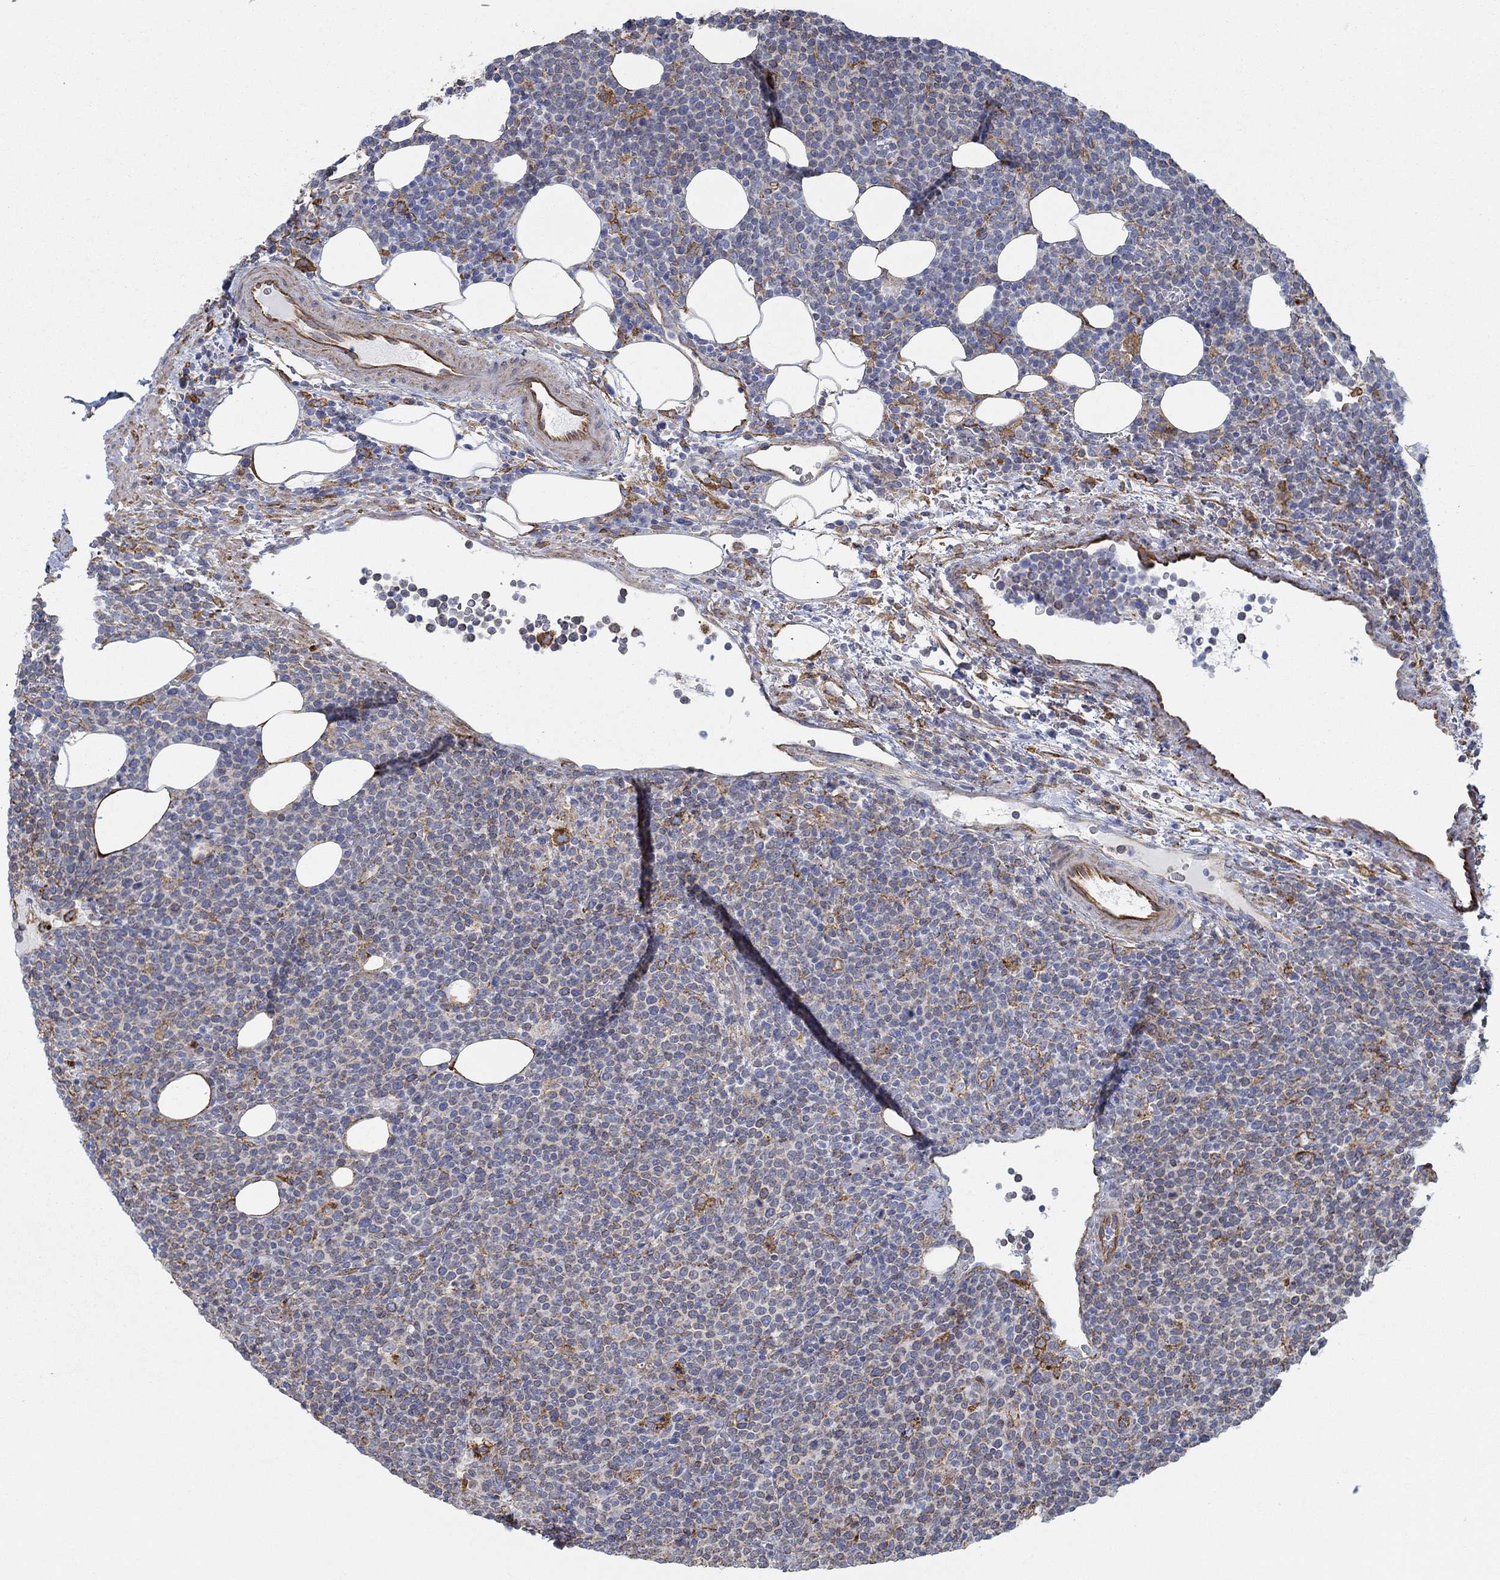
{"staining": {"intensity": "strong", "quantity": "<25%", "location": "cytoplasmic/membranous"}, "tissue": "lymphoma", "cell_type": "Tumor cells", "image_type": "cancer", "snomed": [{"axis": "morphology", "description": "Malignant lymphoma, non-Hodgkin's type, High grade"}, {"axis": "topography", "description": "Lymph node"}], "caption": "Immunohistochemistry micrograph of malignant lymphoma, non-Hodgkin's type (high-grade) stained for a protein (brown), which demonstrates medium levels of strong cytoplasmic/membranous expression in about <25% of tumor cells.", "gene": "STC2", "patient": {"sex": "male", "age": 61}}